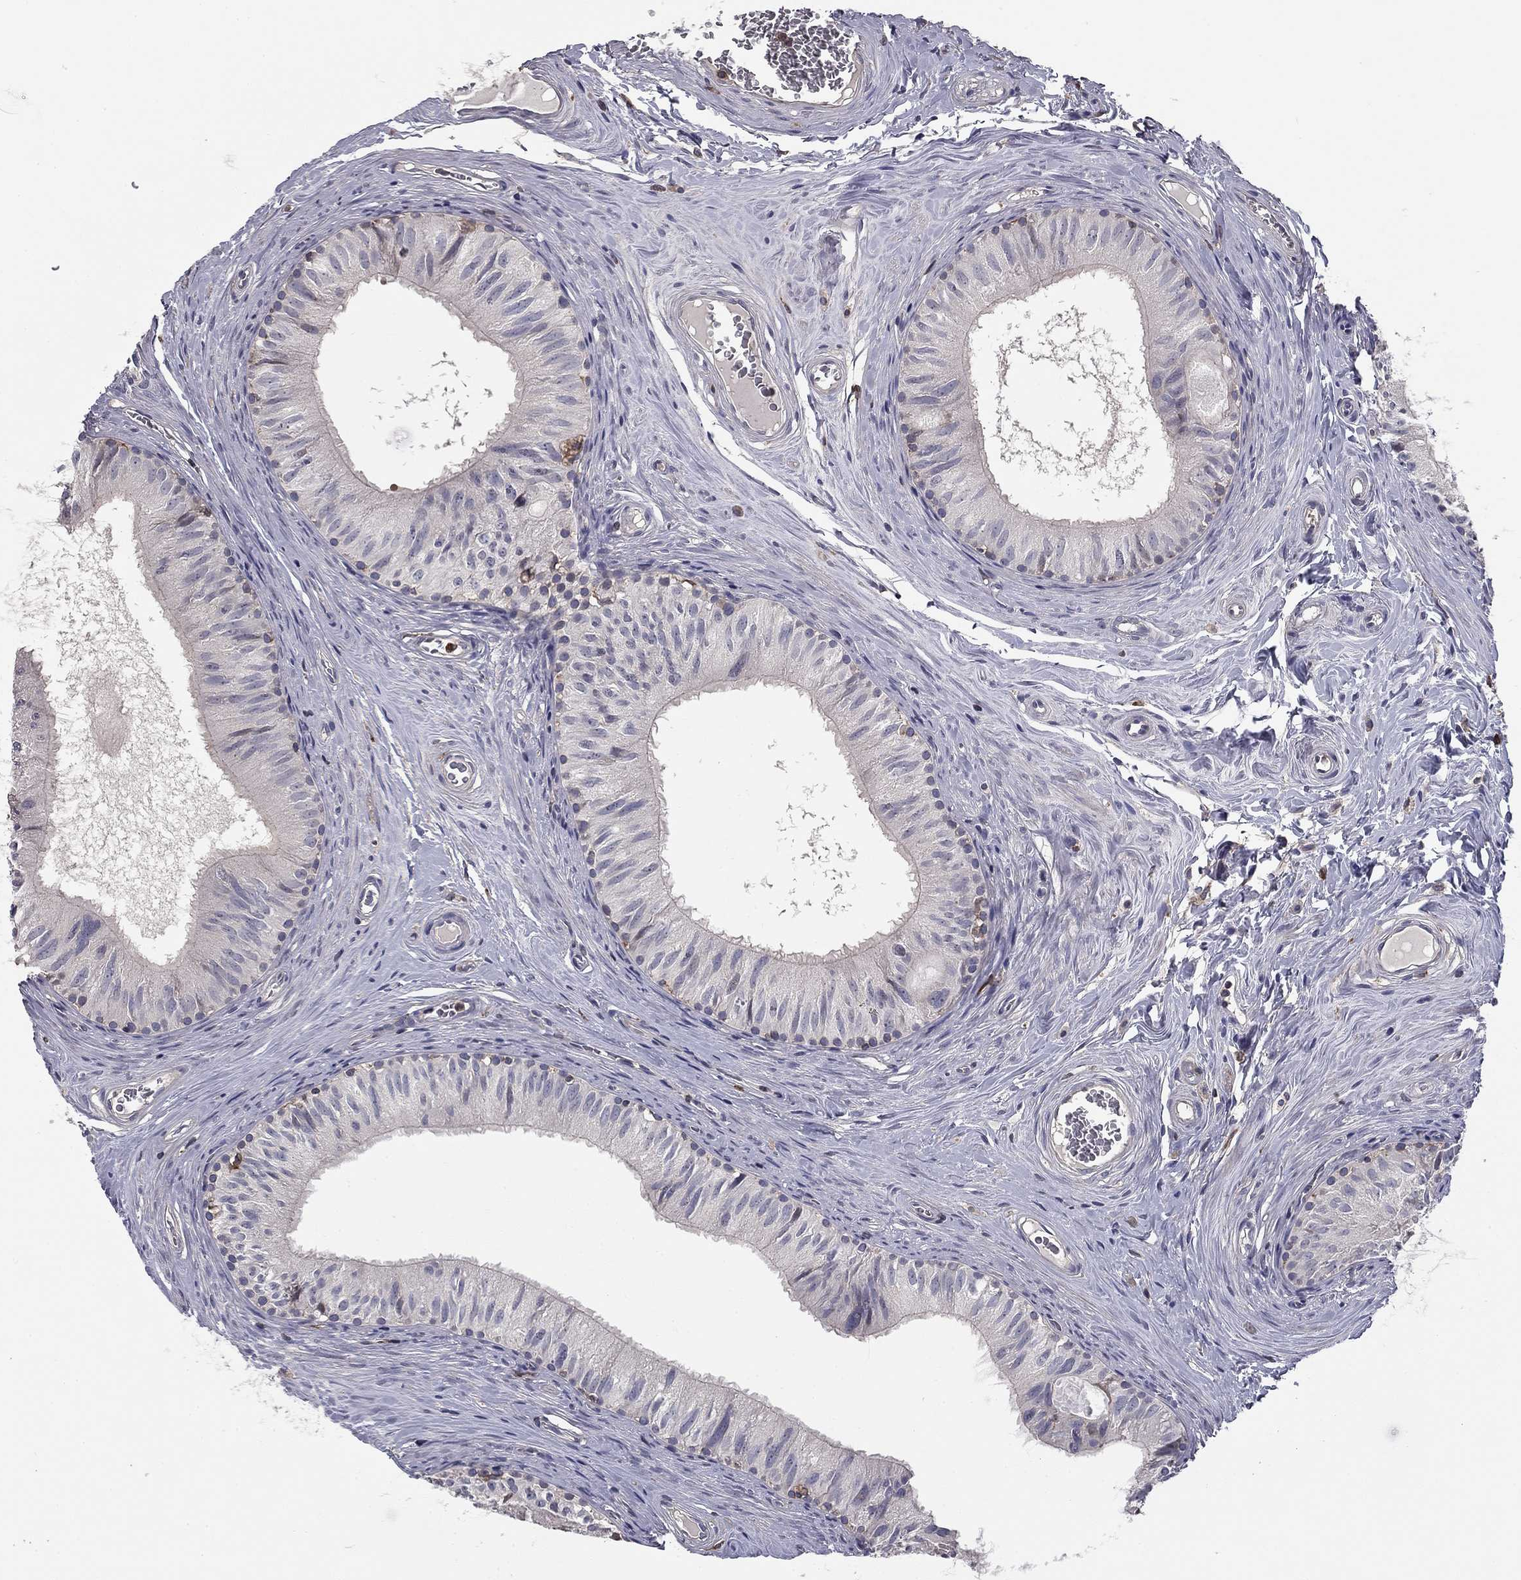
{"staining": {"intensity": "negative", "quantity": "none", "location": "none"}, "tissue": "epididymis", "cell_type": "Glandular cells", "image_type": "normal", "snomed": [{"axis": "morphology", "description": "Normal tissue, NOS"}, {"axis": "topography", "description": "Epididymis"}], "caption": "Epididymis was stained to show a protein in brown. There is no significant staining in glandular cells. (DAB immunohistochemistry visualized using brightfield microscopy, high magnification).", "gene": "PLCB2", "patient": {"sex": "male", "age": 52}}